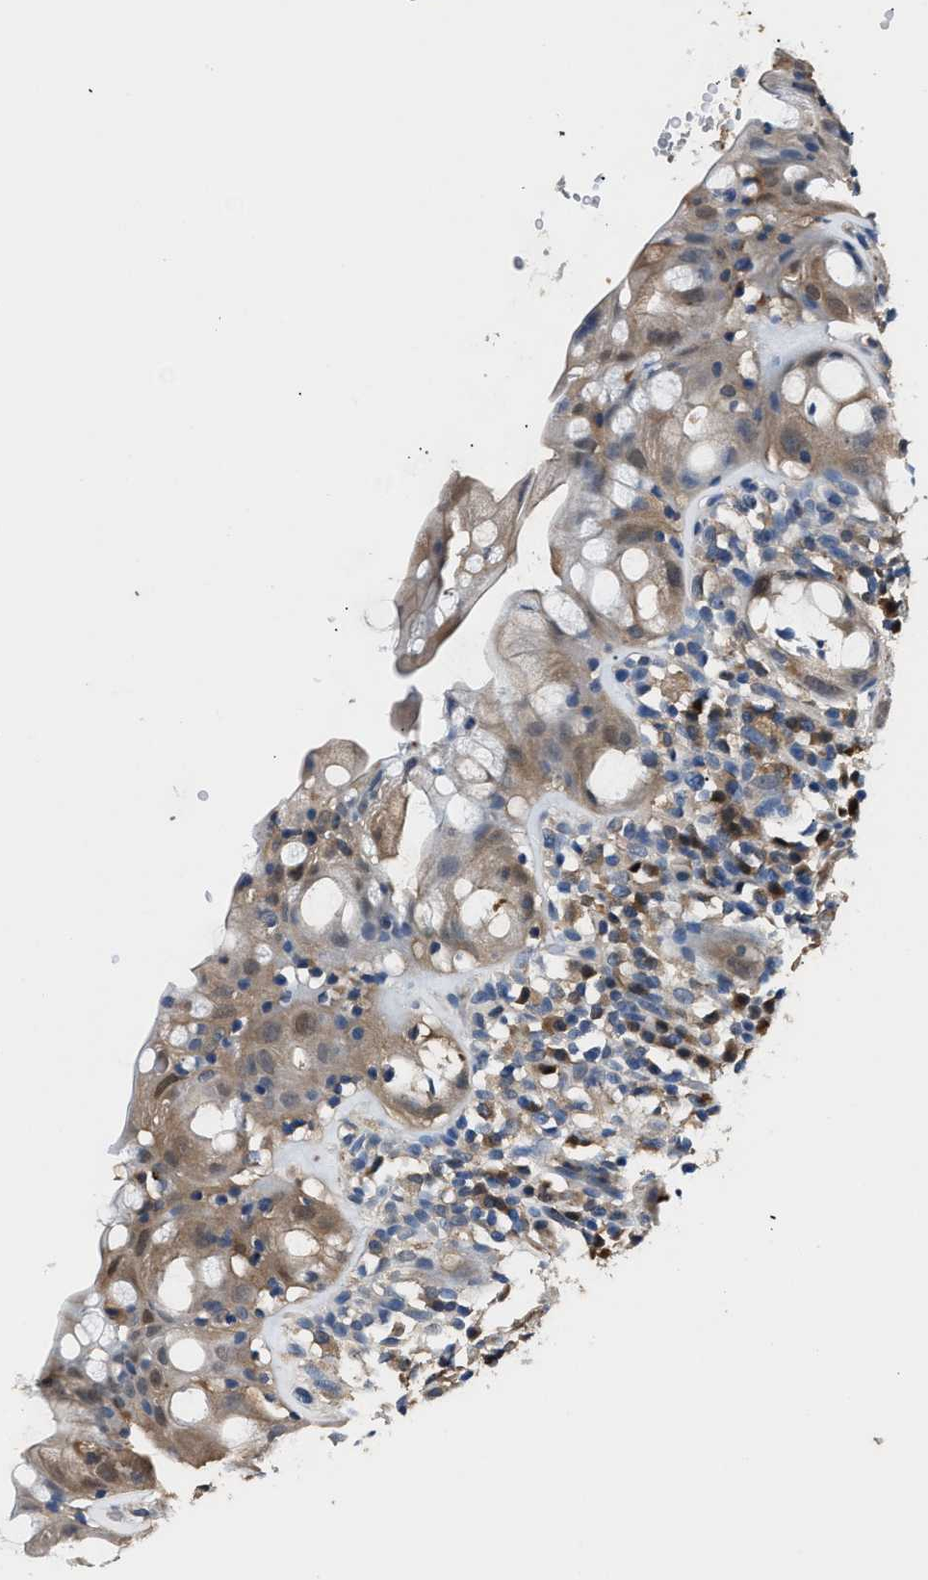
{"staining": {"intensity": "weak", "quantity": ">75%", "location": "cytoplasmic/membranous"}, "tissue": "rectum", "cell_type": "Glandular cells", "image_type": "normal", "snomed": [{"axis": "morphology", "description": "Normal tissue, NOS"}, {"axis": "topography", "description": "Rectum"}], "caption": "Immunohistochemical staining of normal human rectum exhibits weak cytoplasmic/membranous protein staining in about >75% of glandular cells. The staining was performed using DAB to visualize the protein expression in brown, while the nuclei were stained in blue with hematoxylin (Magnification: 20x).", "gene": "GSTP1", "patient": {"sex": "male", "age": 44}}